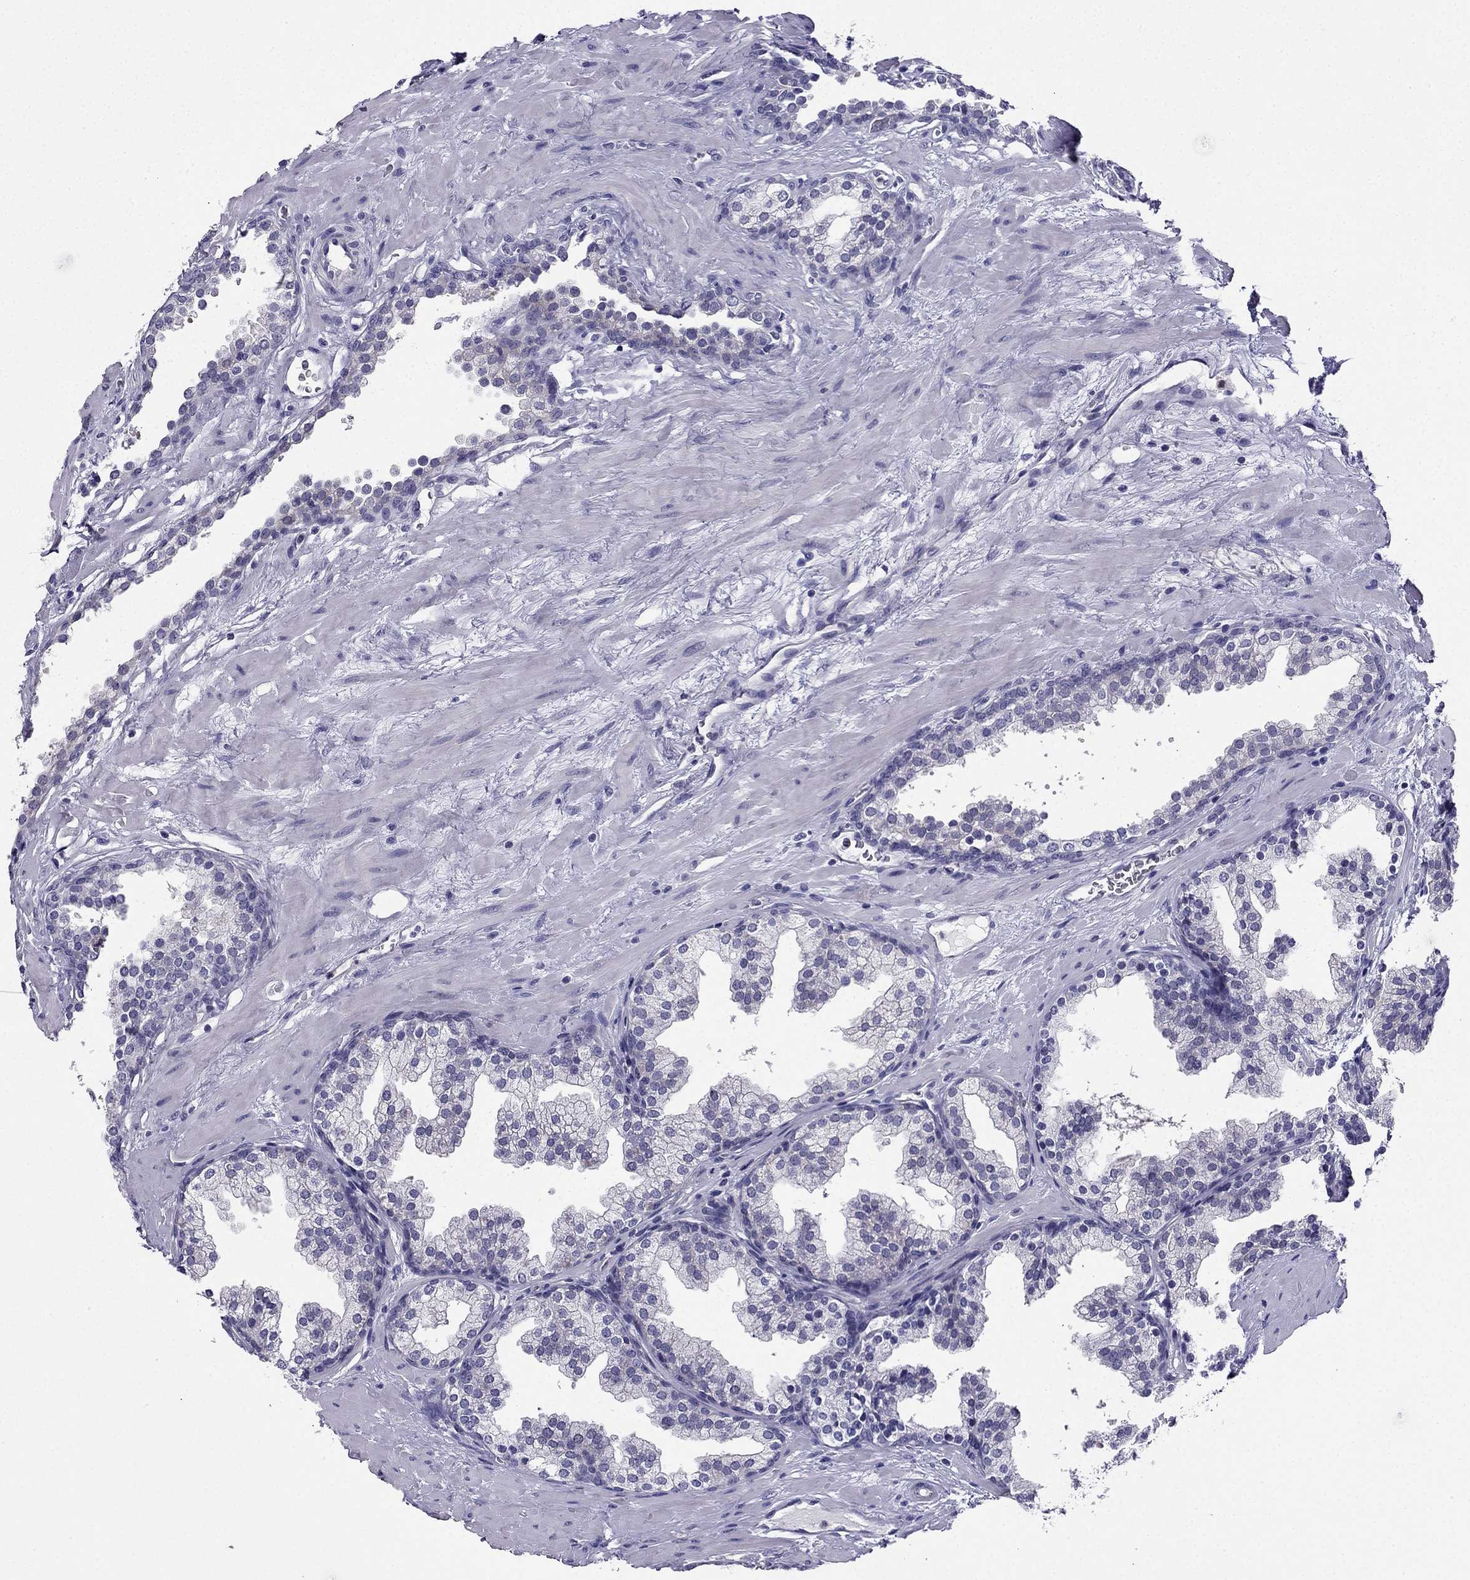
{"staining": {"intensity": "negative", "quantity": "none", "location": "none"}, "tissue": "prostate cancer", "cell_type": "Tumor cells", "image_type": "cancer", "snomed": [{"axis": "morphology", "description": "Adenocarcinoma, NOS"}, {"axis": "topography", "description": "Prostate"}], "caption": "This image is of prostate adenocarcinoma stained with immunohistochemistry to label a protein in brown with the nuclei are counter-stained blue. There is no positivity in tumor cells.", "gene": "KCNJ10", "patient": {"sex": "male", "age": 66}}